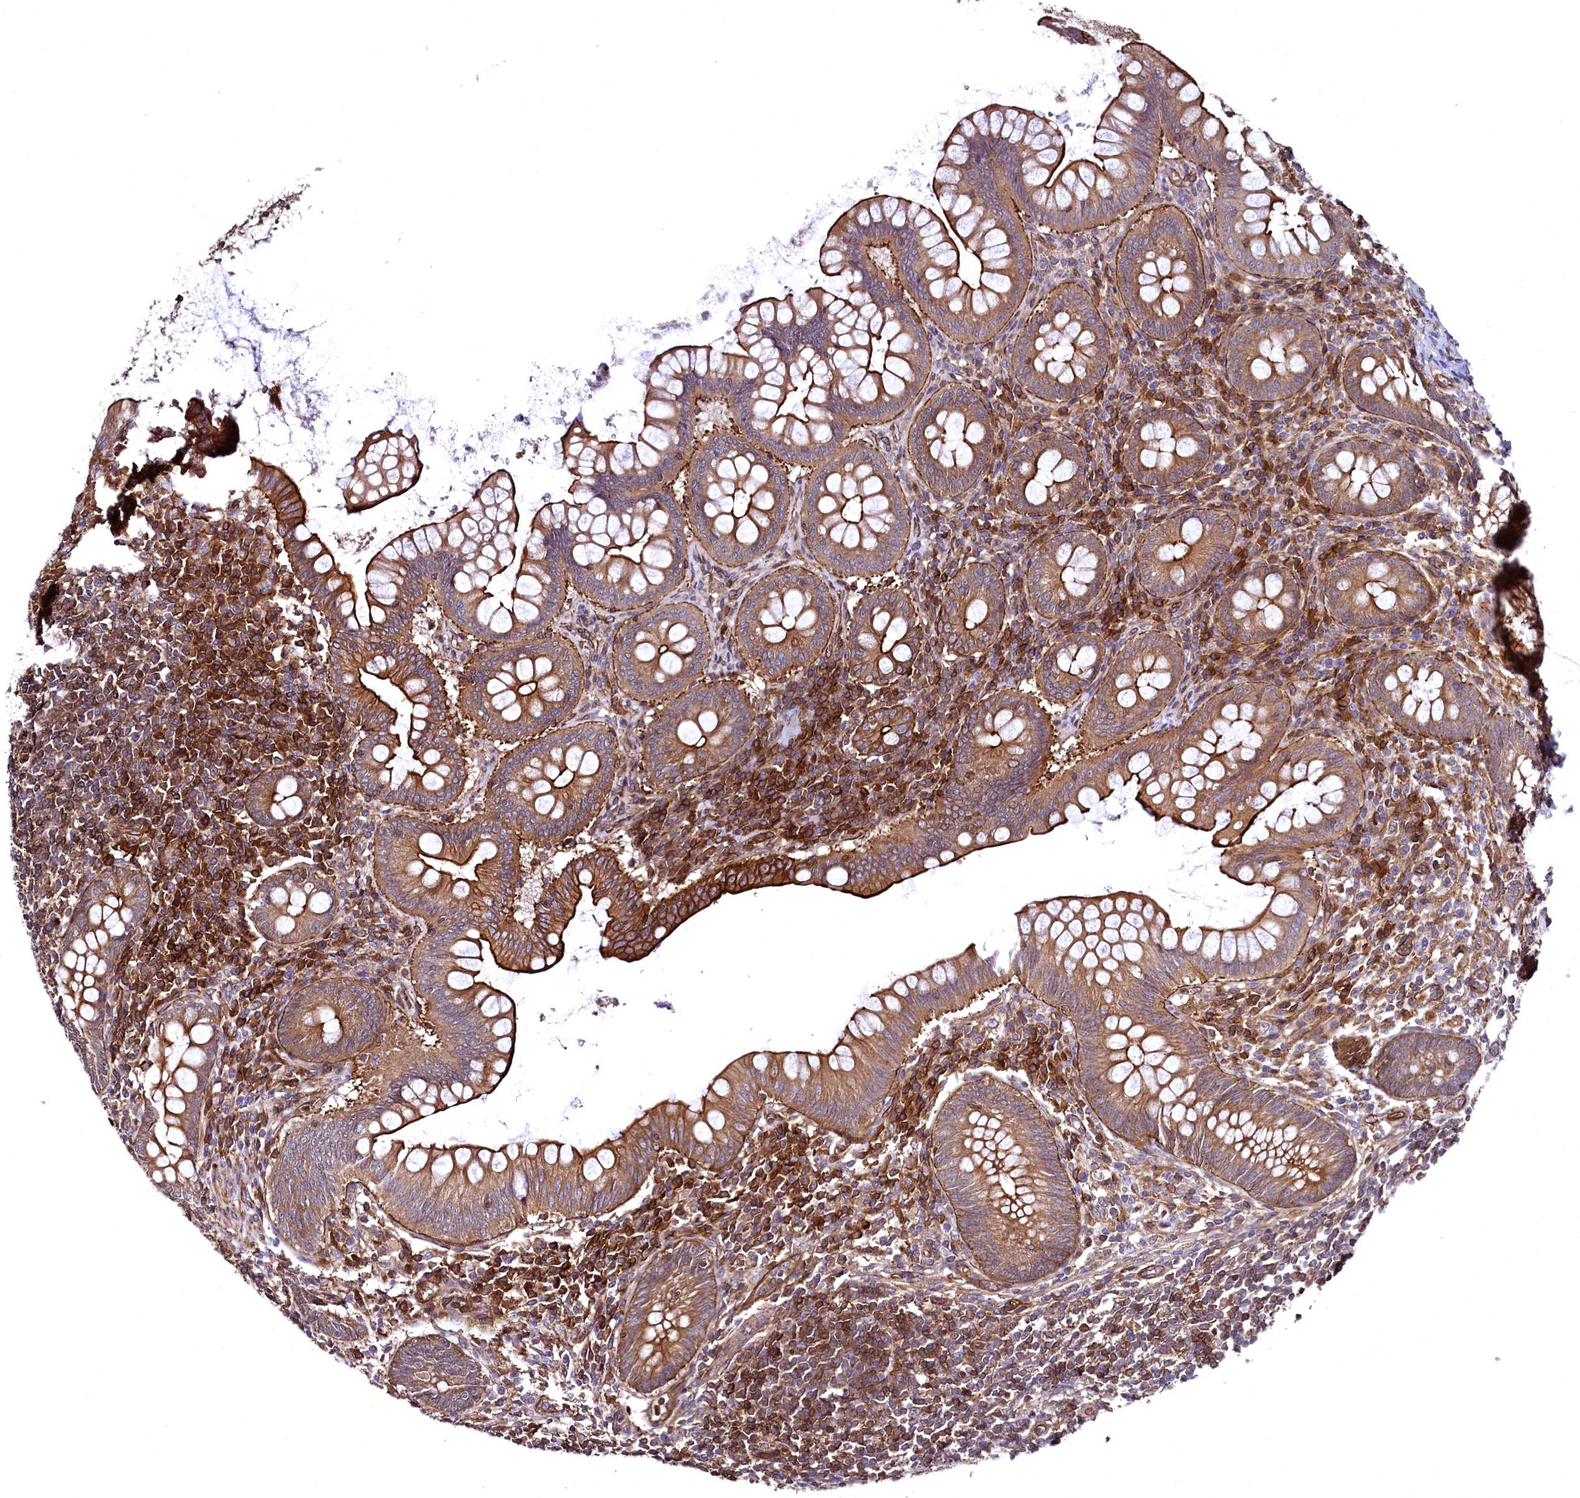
{"staining": {"intensity": "strong", "quantity": ">75%", "location": "cytoplasmic/membranous"}, "tissue": "appendix", "cell_type": "Glandular cells", "image_type": "normal", "snomed": [{"axis": "morphology", "description": "Normal tissue, NOS"}, {"axis": "topography", "description": "Appendix"}], "caption": "DAB immunohistochemical staining of unremarkable appendix demonstrates strong cytoplasmic/membranous protein expression in about >75% of glandular cells.", "gene": "SVIP", "patient": {"sex": "female", "age": 33}}